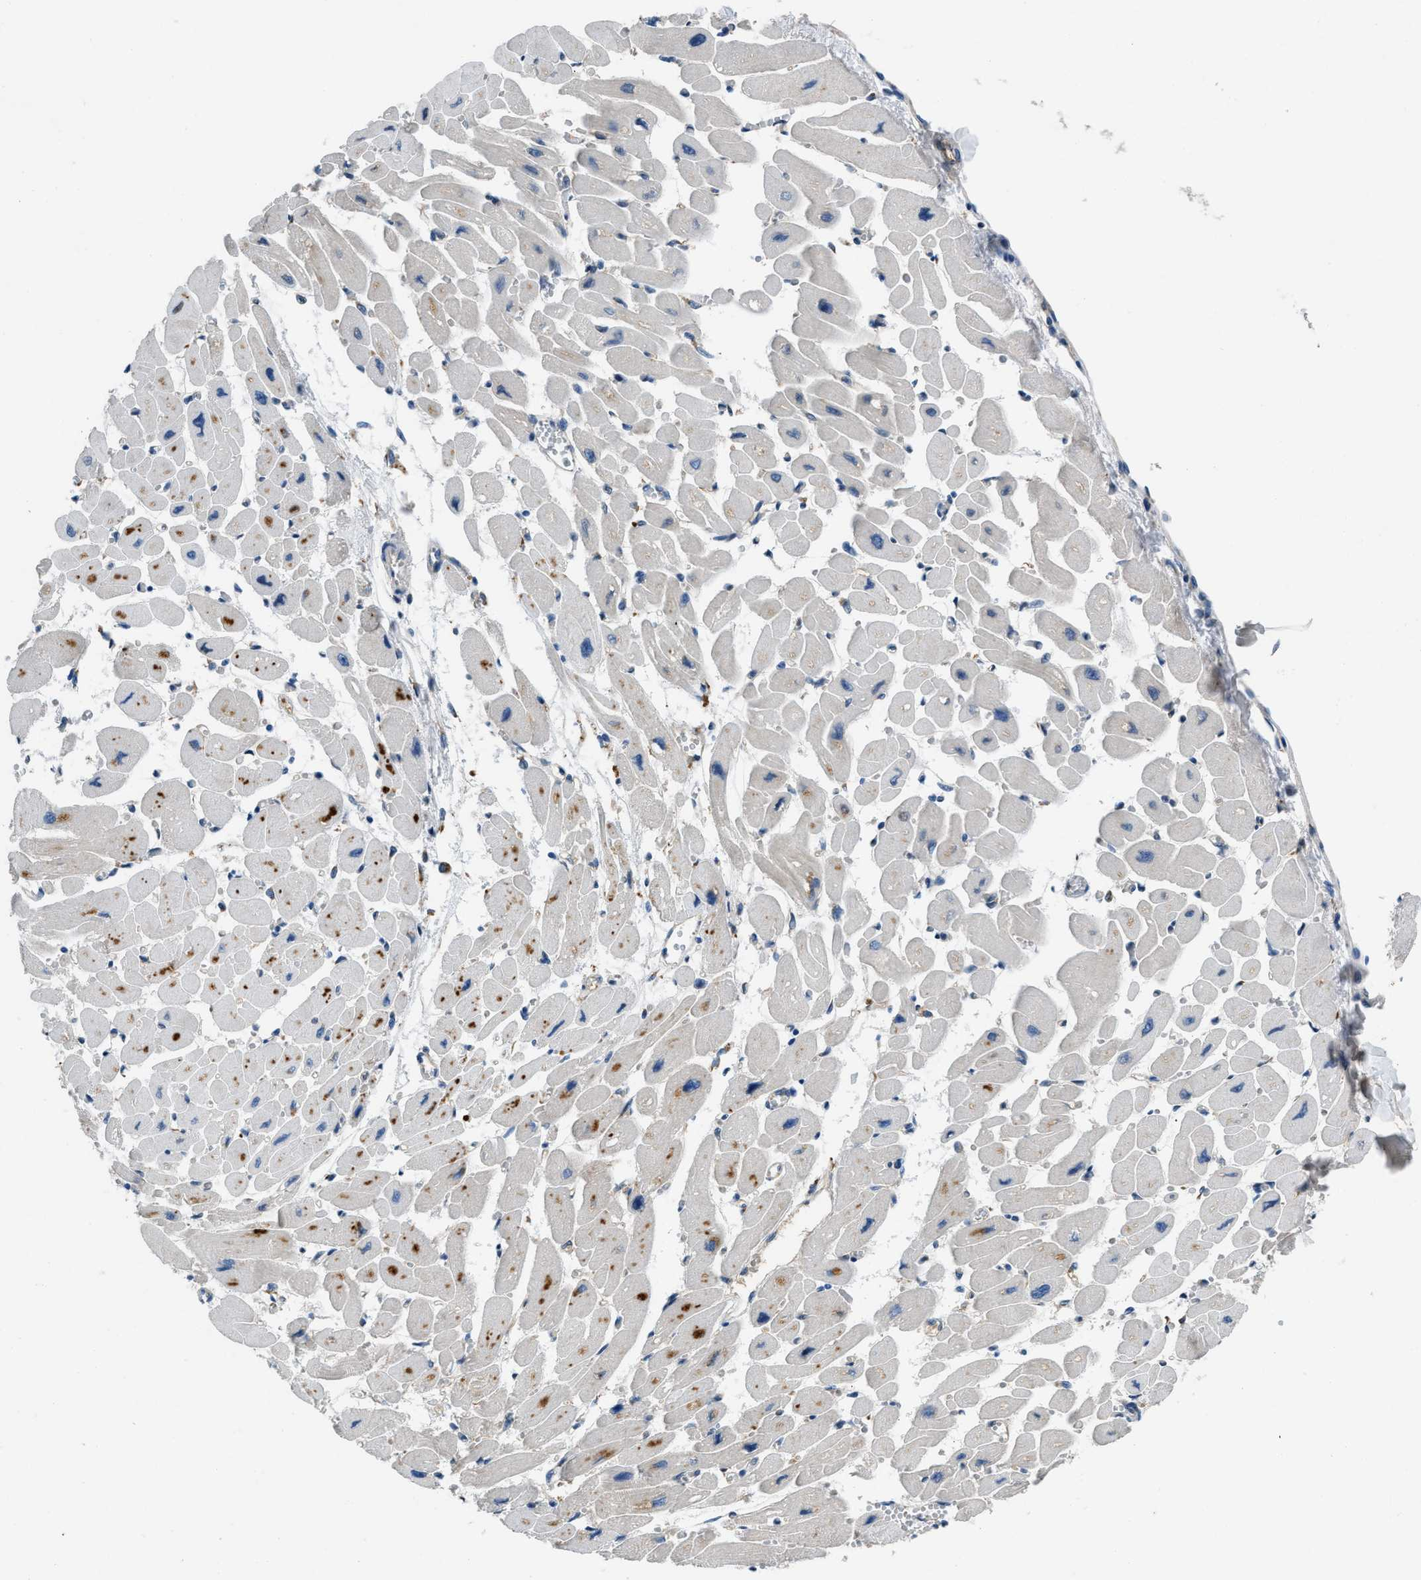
{"staining": {"intensity": "moderate", "quantity": "25%-75%", "location": "cytoplasmic/membranous"}, "tissue": "heart muscle", "cell_type": "Cardiomyocytes", "image_type": "normal", "snomed": [{"axis": "morphology", "description": "Normal tissue, NOS"}, {"axis": "topography", "description": "Heart"}], "caption": "The histopathology image shows immunohistochemical staining of unremarkable heart muscle. There is moderate cytoplasmic/membranous positivity is identified in approximately 25%-75% of cardiomyocytes. (IHC, brightfield microscopy, high magnification).", "gene": "GGCX", "patient": {"sex": "female", "age": 54}}